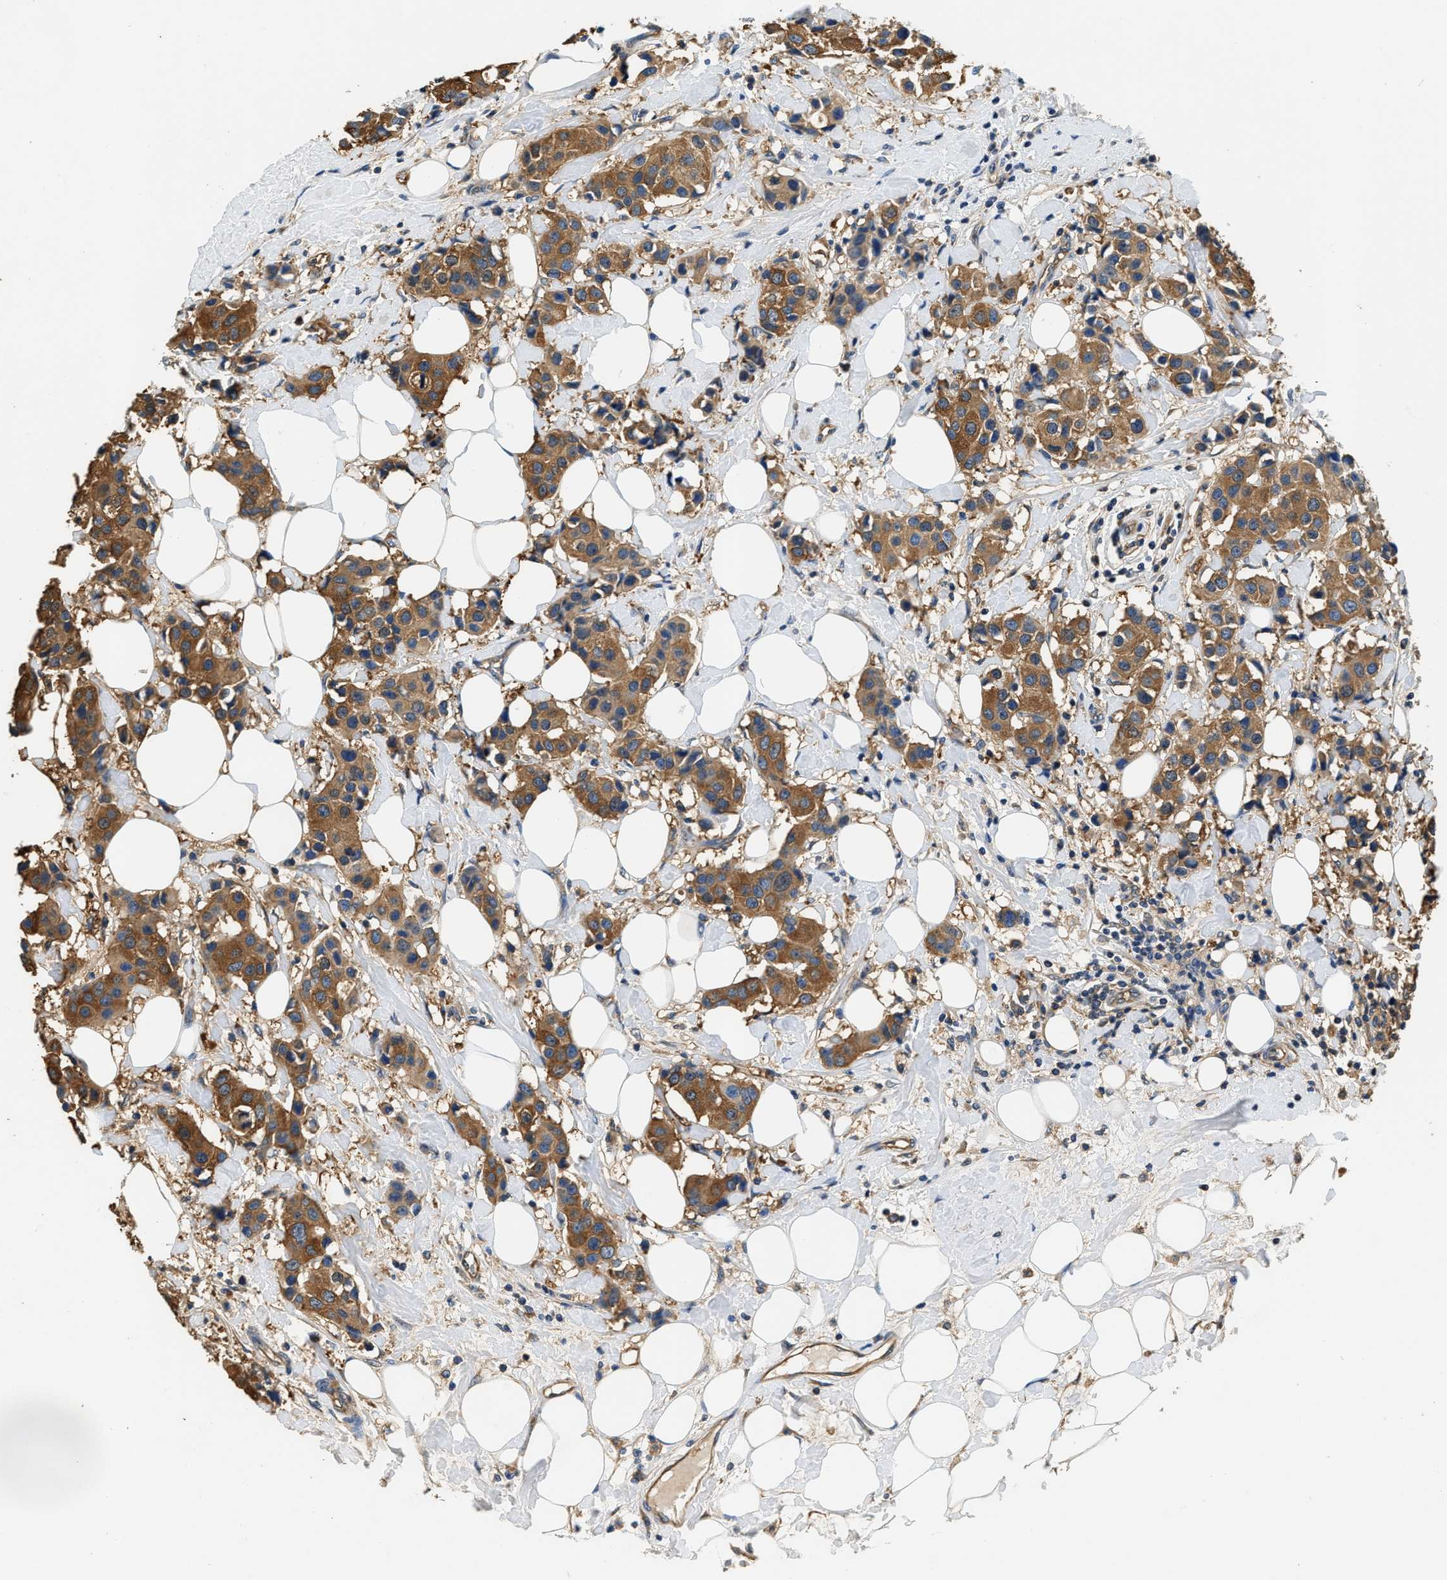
{"staining": {"intensity": "strong", "quantity": ">75%", "location": "cytoplasmic/membranous"}, "tissue": "breast cancer", "cell_type": "Tumor cells", "image_type": "cancer", "snomed": [{"axis": "morphology", "description": "Normal tissue, NOS"}, {"axis": "morphology", "description": "Duct carcinoma"}, {"axis": "topography", "description": "Breast"}], "caption": "Immunohistochemistry (IHC) histopathology image of neoplastic tissue: human invasive ductal carcinoma (breast) stained using immunohistochemistry (IHC) exhibits high levels of strong protein expression localized specifically in the cytoplasmic/membranous of tumor cells, appearing as a cytoplasmic/membranous brown color.", "gene": "PPP2R1B", "patient": {"sex": "female", "age": 39}}